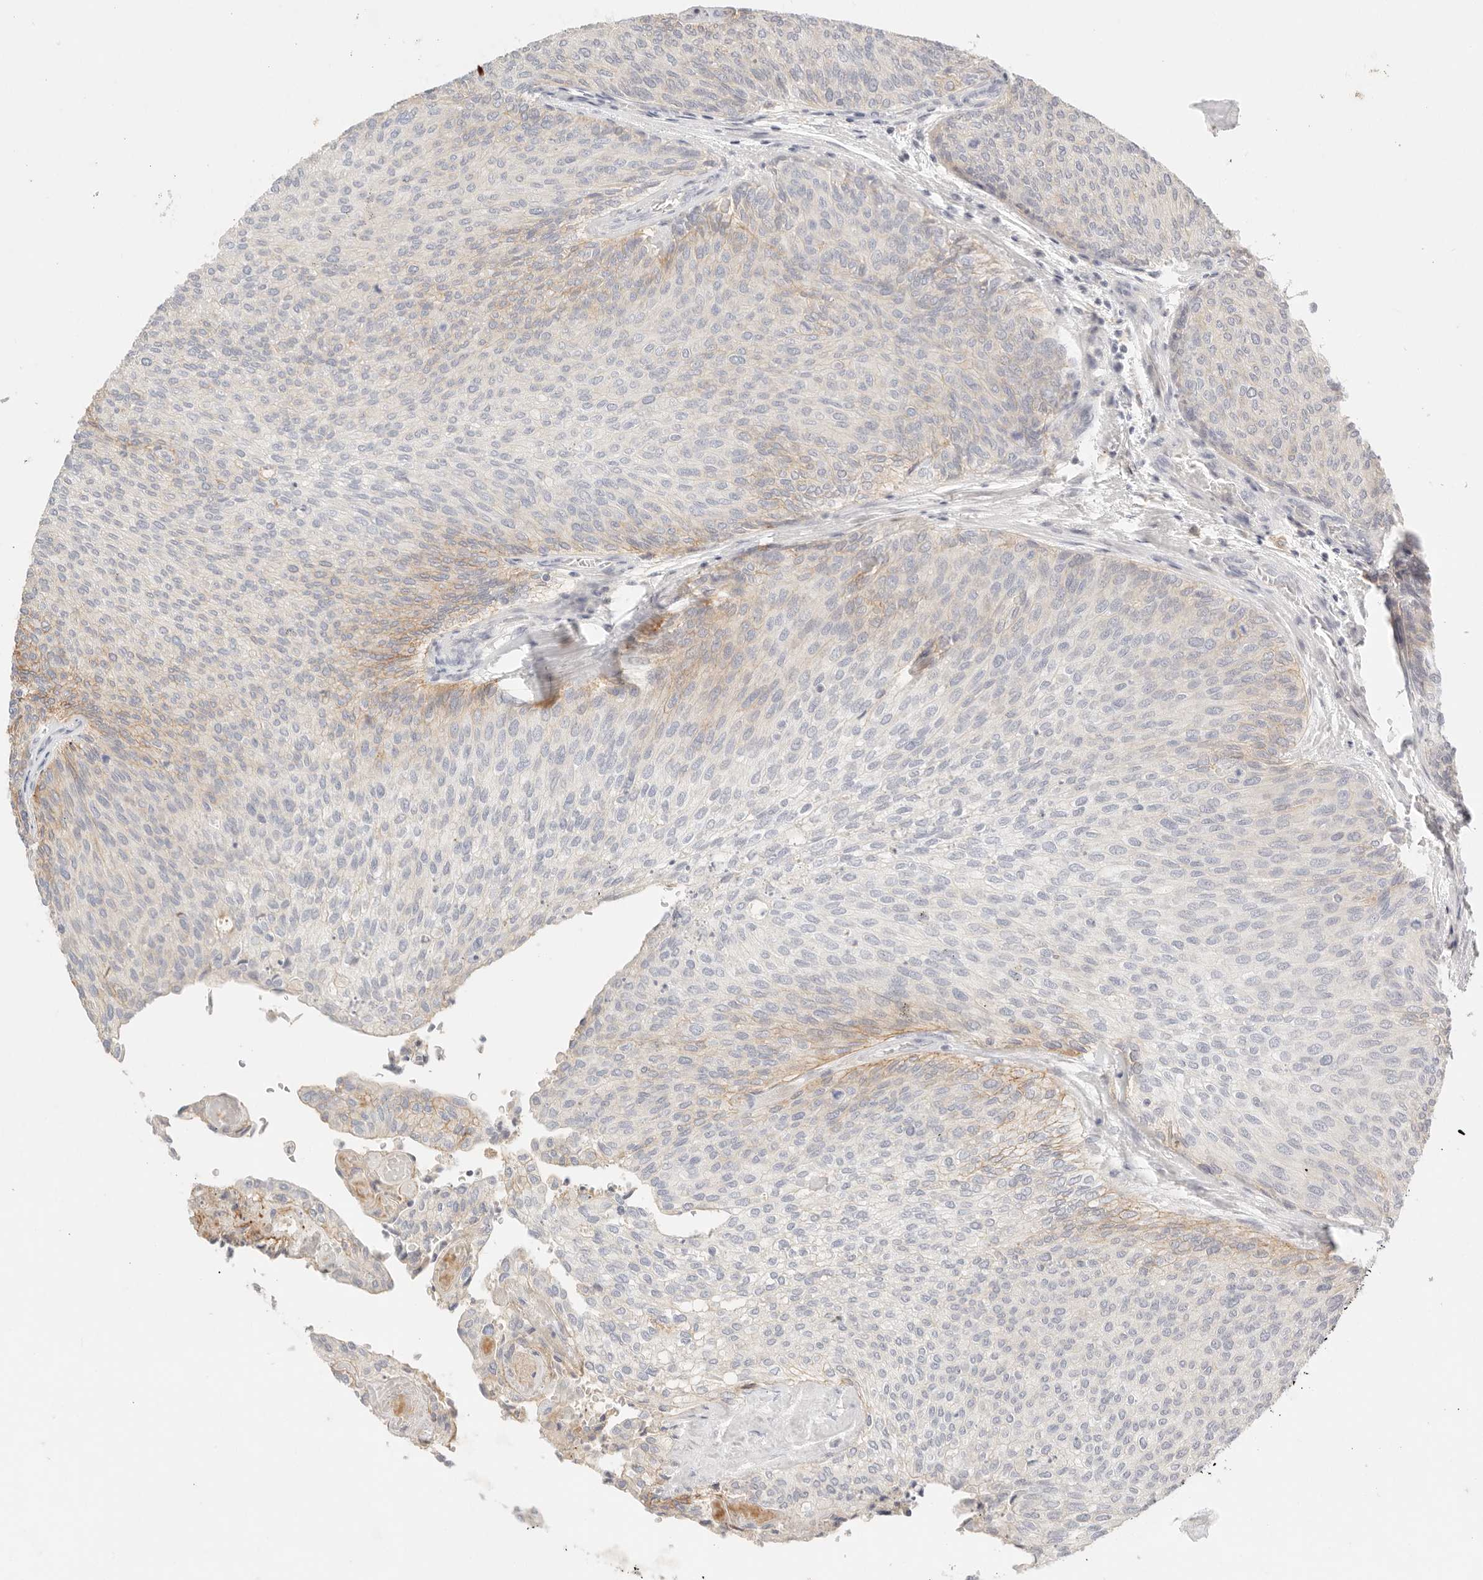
{"staining": {"intensity": "weak", "quantity": "<25%", "location": "cytoplasmic/membranous"}, "tissue": "urothelial cancer", "cell_type": "Tumor cells", "image_type": "cancer", "snomed": [{"axis": "morphology", "description": "Urothelial carcinoma, Low grade"}, {"axis": "topography", "description": "Urinary bladder"}], "caption": "The image shows no significant expression in tumor cells of low-grade urothelial carcinoma.", "gene": "CEP120", "patient": {"sex": "female", "age": 79}}